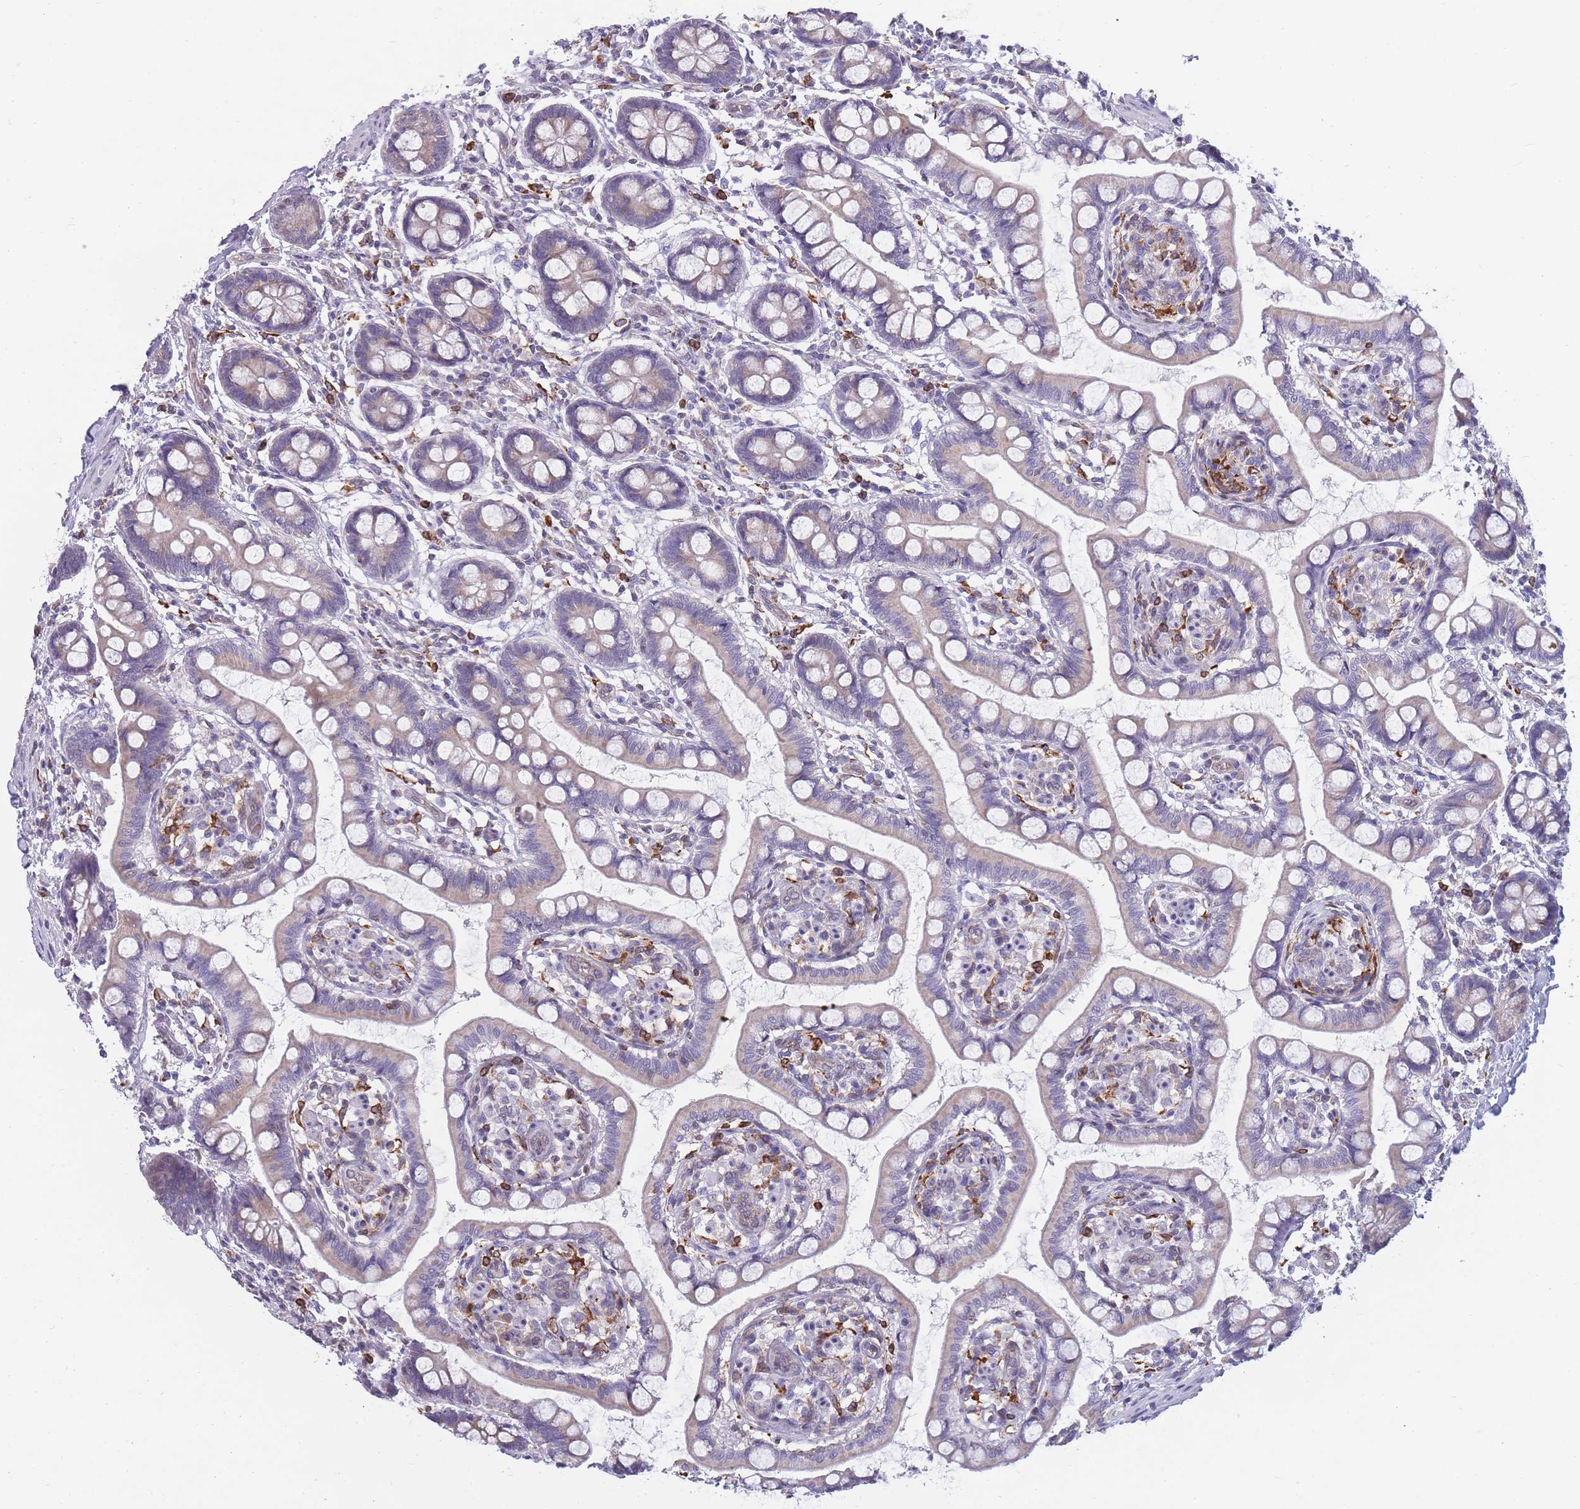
{"staining": {"intensity": "moderate", "quantity": "25%-75%", "location": "cytoplasmic/membranous"}, "tissue": "small intestine", "cell_type": "Glandular cells", "image_type": "normal", "snomed": [{"axis": "morphology", "description": "Normal tissue, NOS"}, {"axis": "topography", "description": "Small intestine"}], "caption": "Small intestine stained with IHC shows moderate cytoplasmic/membranous staining in about 25%-75% of glandular cells. (IHC, brightfield microscopy, high magnification).", "gene": "ZNF662", "patient": {"sex": "male", "age": 52}}